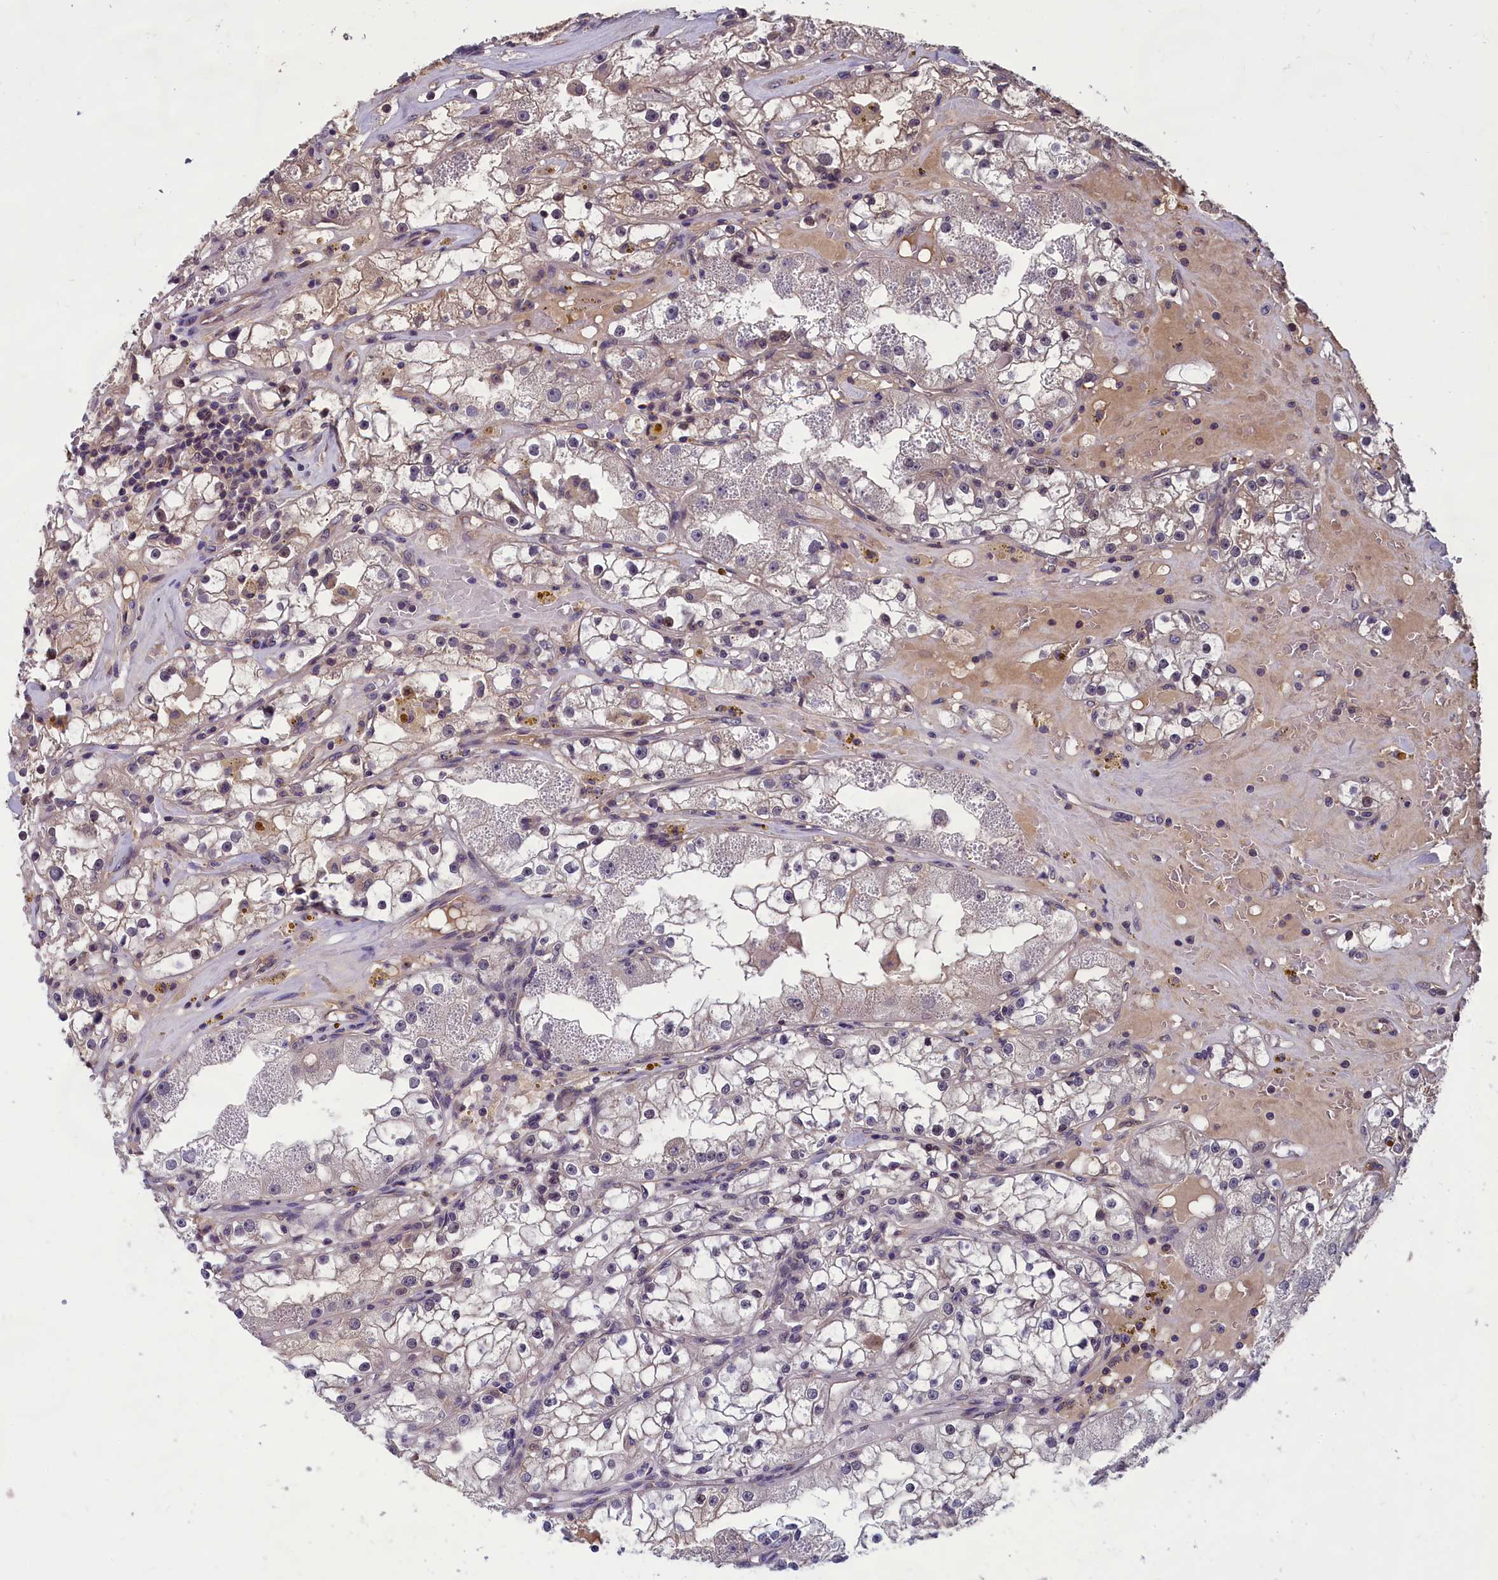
{"staining": {"intensity": "weak", "quantity": "<25%", "location": "cytoplasmic/membranous"}, "tissue": "renal cancer", "cell_type": "Tumor cells", "image_type": "cancer", "snomed": [{"axis": "morphology", "description": "Adenocarcinoma, NOS"}, {"axis": "topography", "description": "Kidney"}], "caption": "Protein analysis of renal adenocarcinoma exhibits no significant expression in tumor cells.", "gene": "ABCC8", "patient": {"sex": "male", "age": 56}}